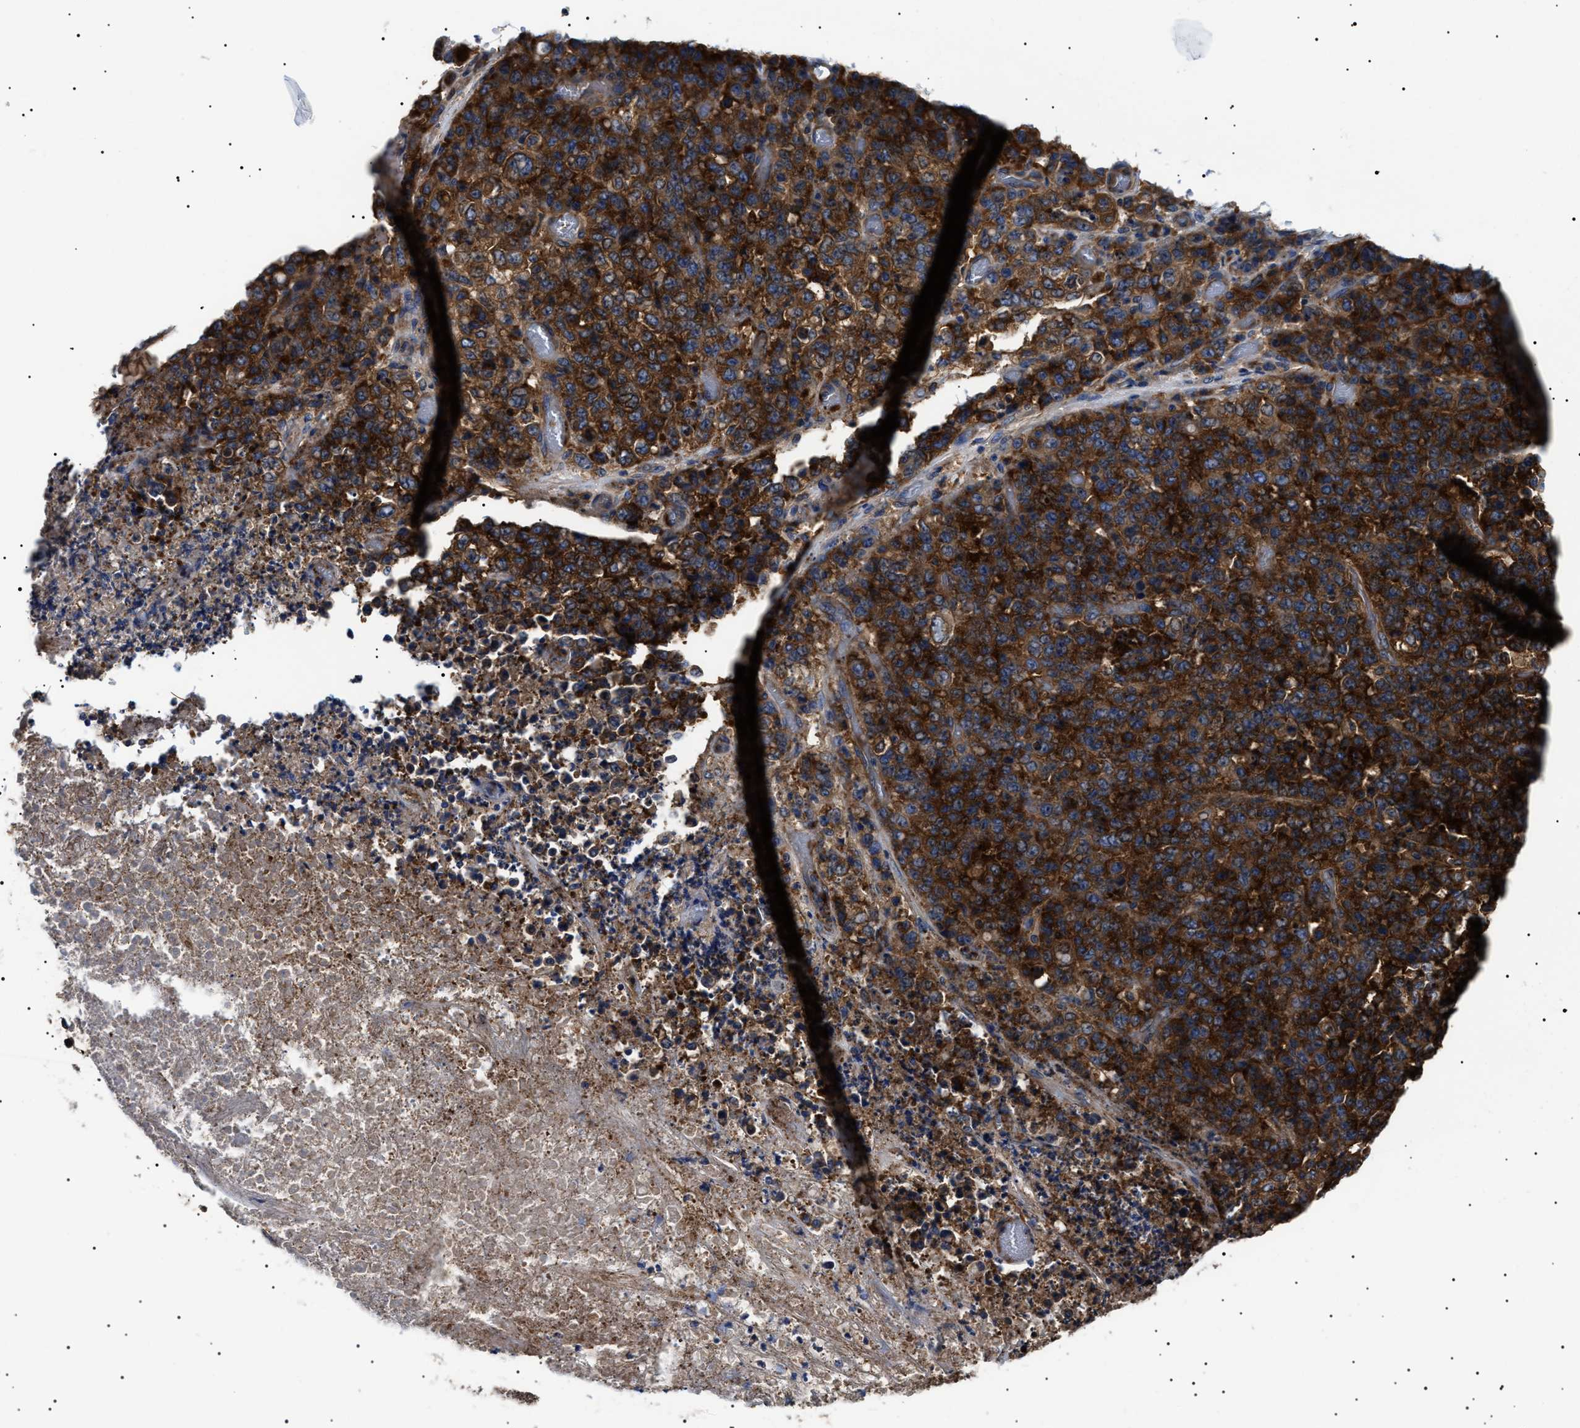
{"staining": {"intensity": "strong", "quantity": ">75%", "location": "cytoplasmic/membranous"}, "tissue": "stomach cancer", "cell_type": "Tumor cells", "image_type": "cancer", "snomed": [{"axis": "morphology", "description": "Adenocarcinoma, NOS"}, {"axis": "topography", "description": "Stomach"}], "caption": "Protein analysis of stomach cancer tissue displays strong cytoplasmic/membranous positivity in about >75% of tumor cells.", "gene": "TPP2", "patient": {"sex": "female", "age": 73}}